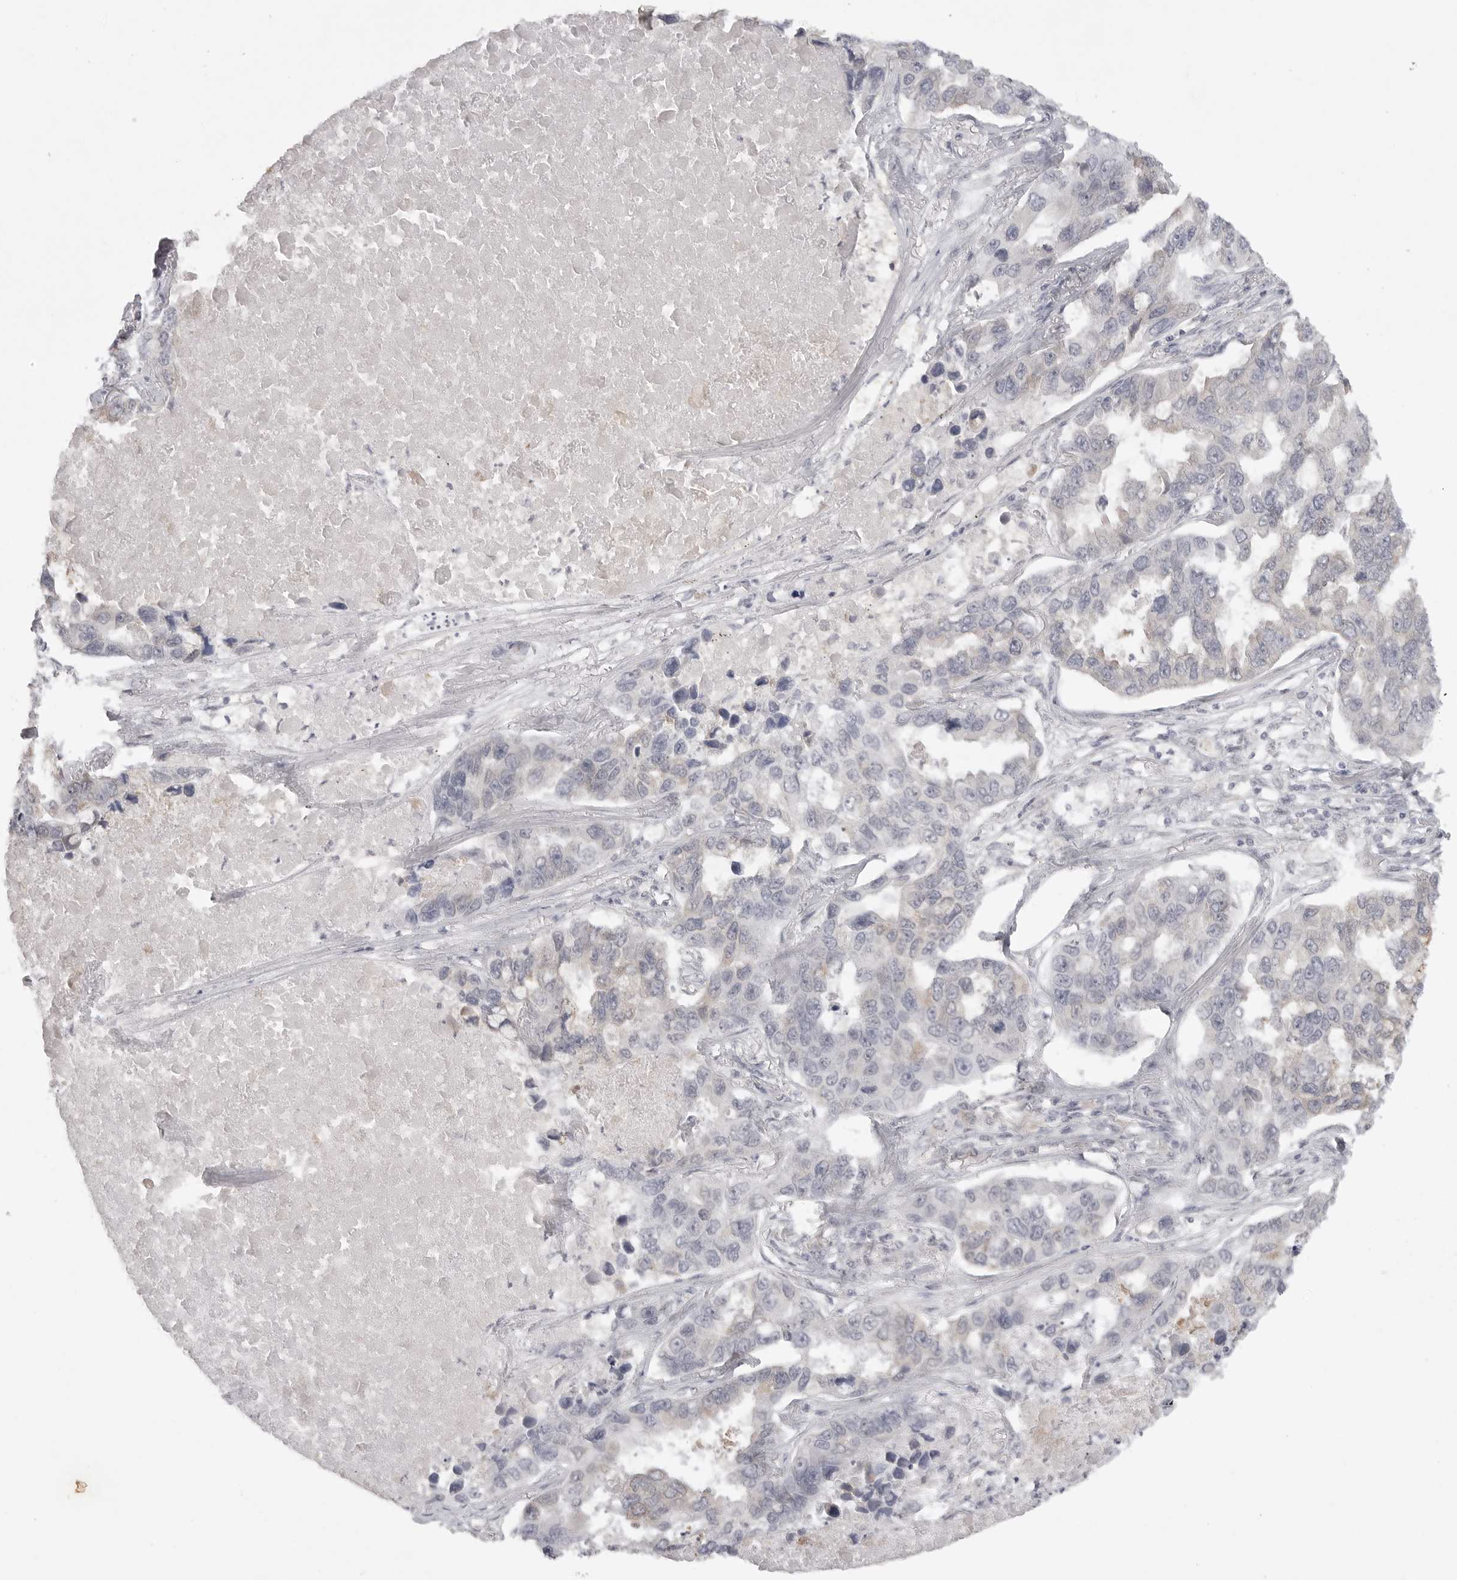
{"staining": {"intensity": "negative", "quantity": "none", "location": "none"}, "tissue": "lung cancer", "cell_type": "Tumor cells", "image_type": "cancer", "snomed": [{"axis": "morphology", "description": "Adenocarcinoma, NOS"}, {"axis": "topography", "description": "Lung"}], "caption": "The micrograph displays no significant expression in tumor cells of lung cancer.", "gene": "TCTN3", "patient": {"sex": "male", "age": 64}}